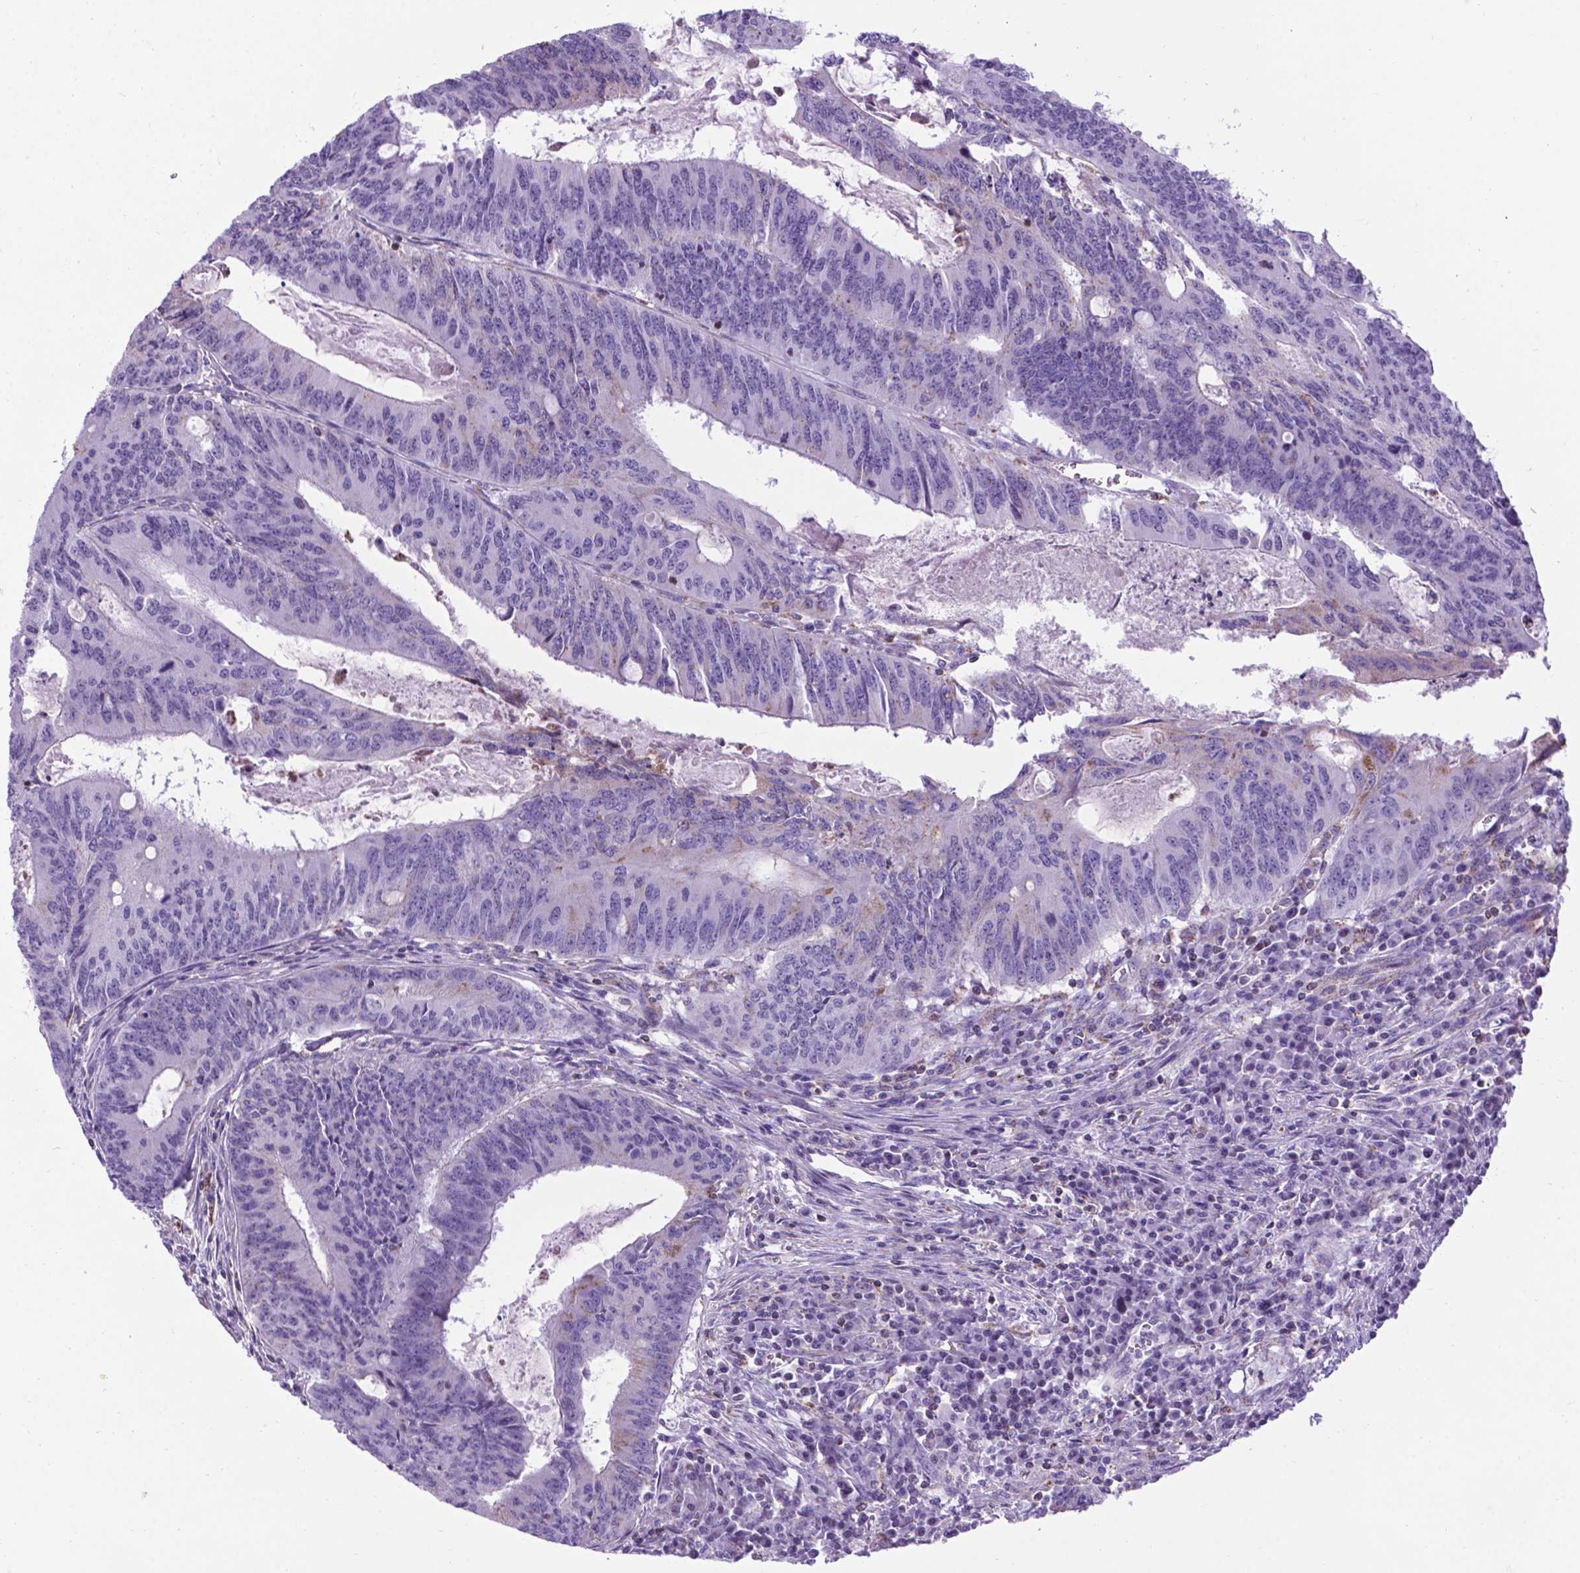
{"staining": {"intensity": "negative", "quantity": "none", "location": "none"}, "tissue": "colorectal cancer", "cell_type": "Tumor cells", "image_type": "cancer", "snomed": [{"axis": "morphology", "description": "Adenocarcinoma, NOS"}, {"axis": "topography", "description": "Colon"}], "caption": "High power microscopy photomicrograph of an IHC micrograph of colorectal adenocarcinoma, revealing no significant positivity in tumor cells.", "gene": "POU3F3", "patient": {"sex": "male", "age": 67}}